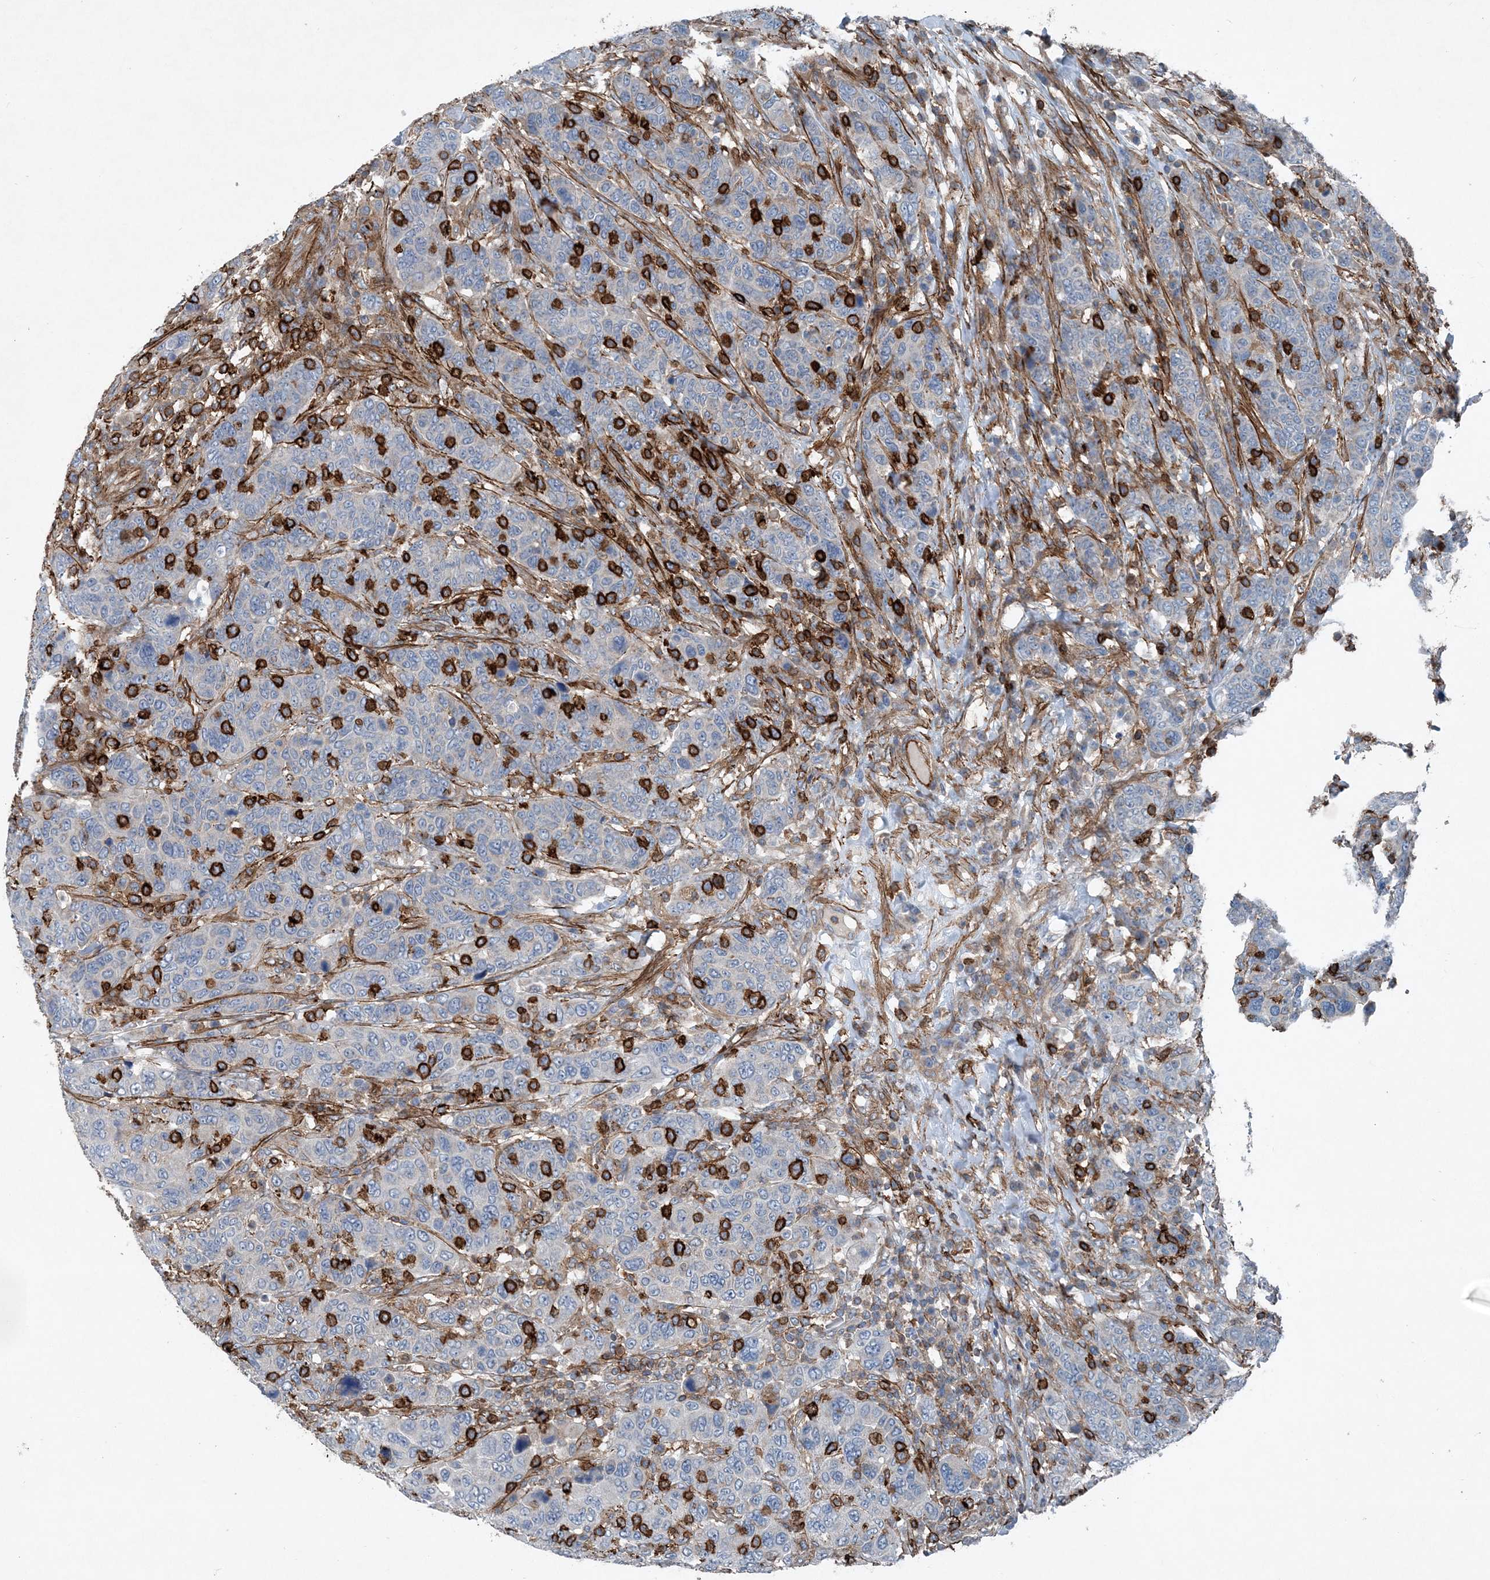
{"staining": {"intensity": "negative", "quantity": "none", "location": "none"}, "tissue": "breast cancer", "cell_type": "Tumor cells", "image_type": "cancer", "snomed": [{"axis": "morphology", "description": "Duct carcinoma"}, {"axis": "topography", "description": "Breast"}], "caption": "Human breast cancer stained for a protein using immunohistochemistry shows no expression in tumor cells.", "gene": "DGUOK", "patient": {"sex": "female", "age": 37}}